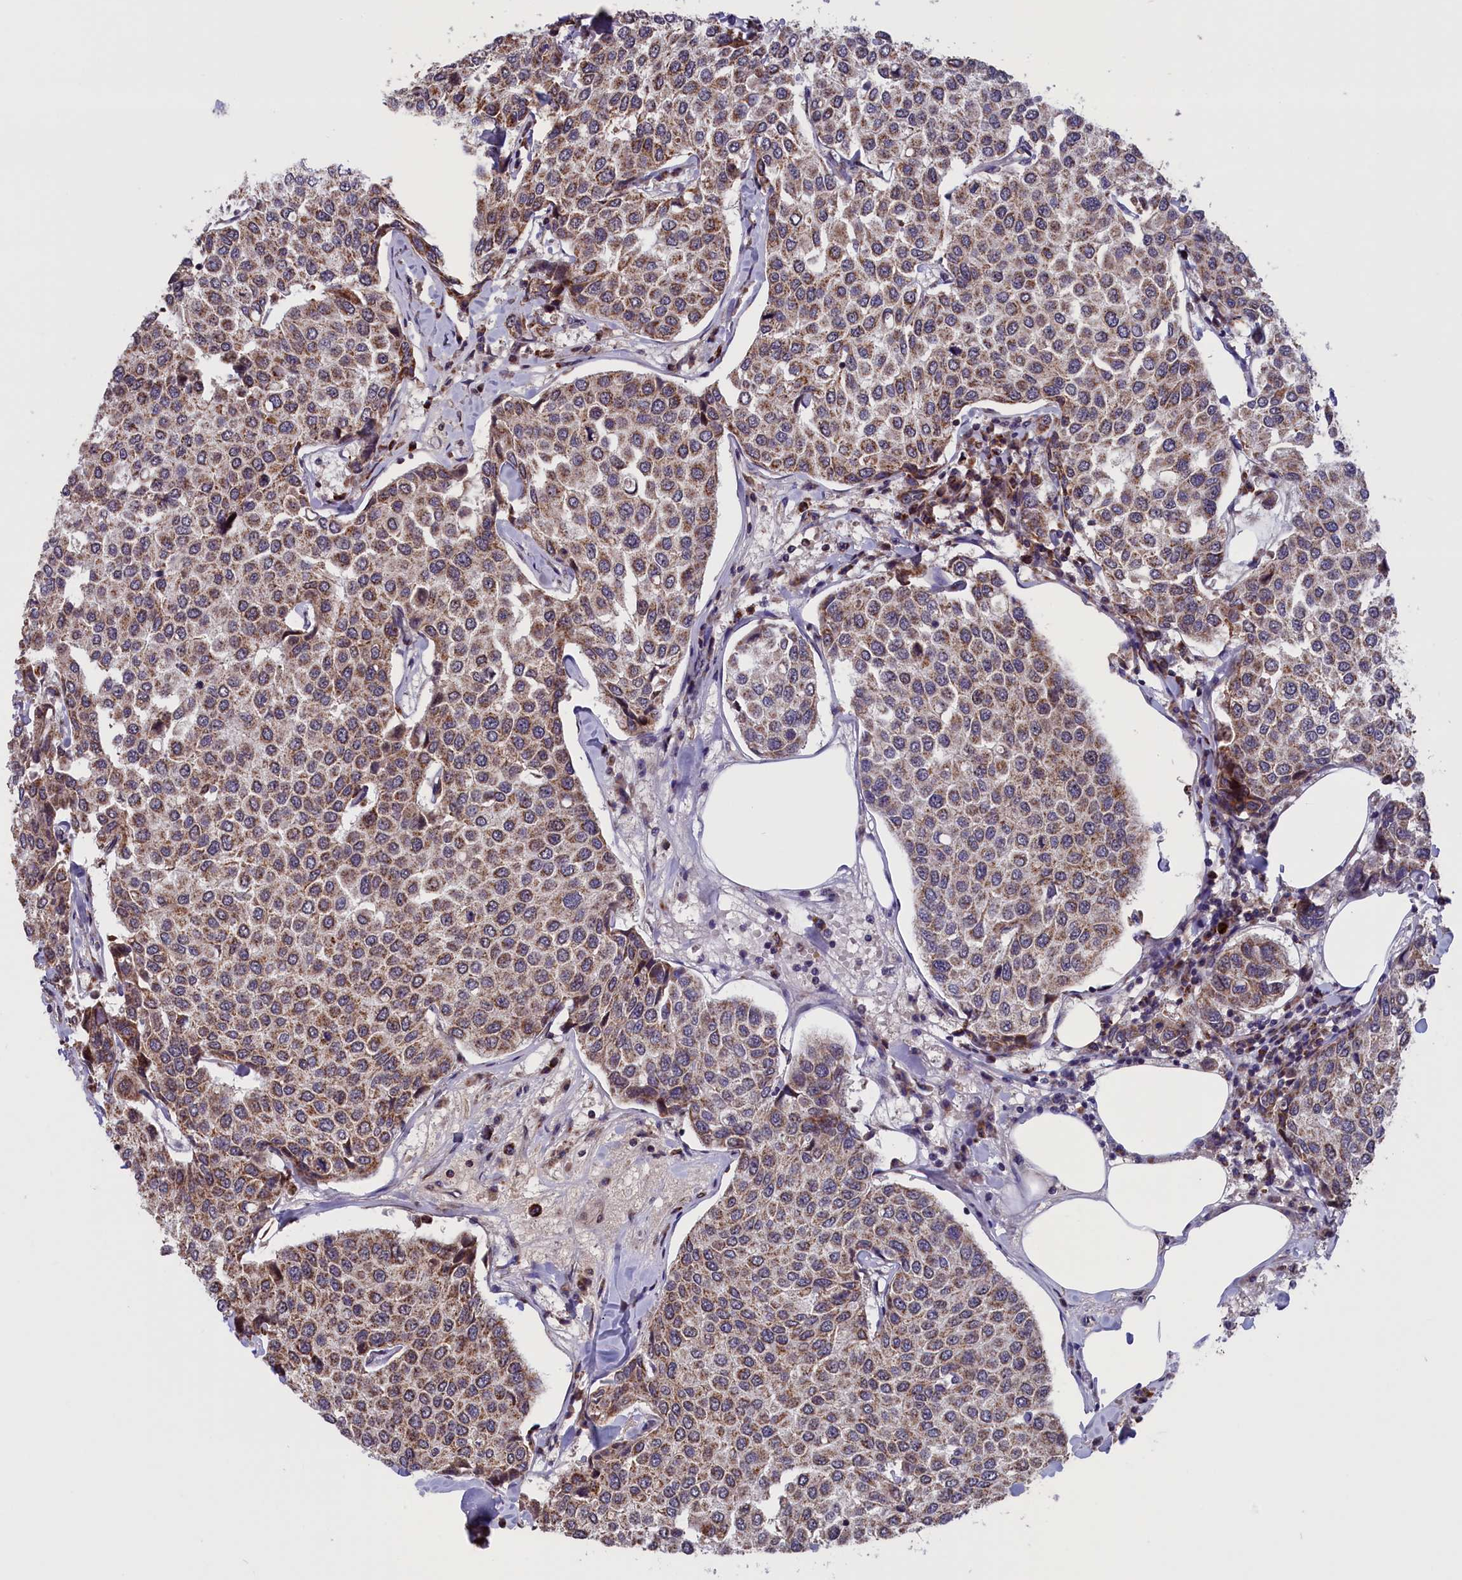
{"staining": {"intensity": "moderate", "quantity": ">75%", "location": "cytoplasmic/membranous"}, "tissue": "breast cancer", "cell_type": "Tumor cells", "image_type": "cancer", "snomed": [{"axis": "morphology", "description": "Duct carcinoma"}, {"axis": "topography", "description": "Breast"}], "caption": "Tumor cells show medium levels of moderate cytoplasmic/membranous expression in about >75% of cells in breast intraductal carcinoma.", "gene": "TIMM44", "patient": {"sex": "female", "age": 55}}